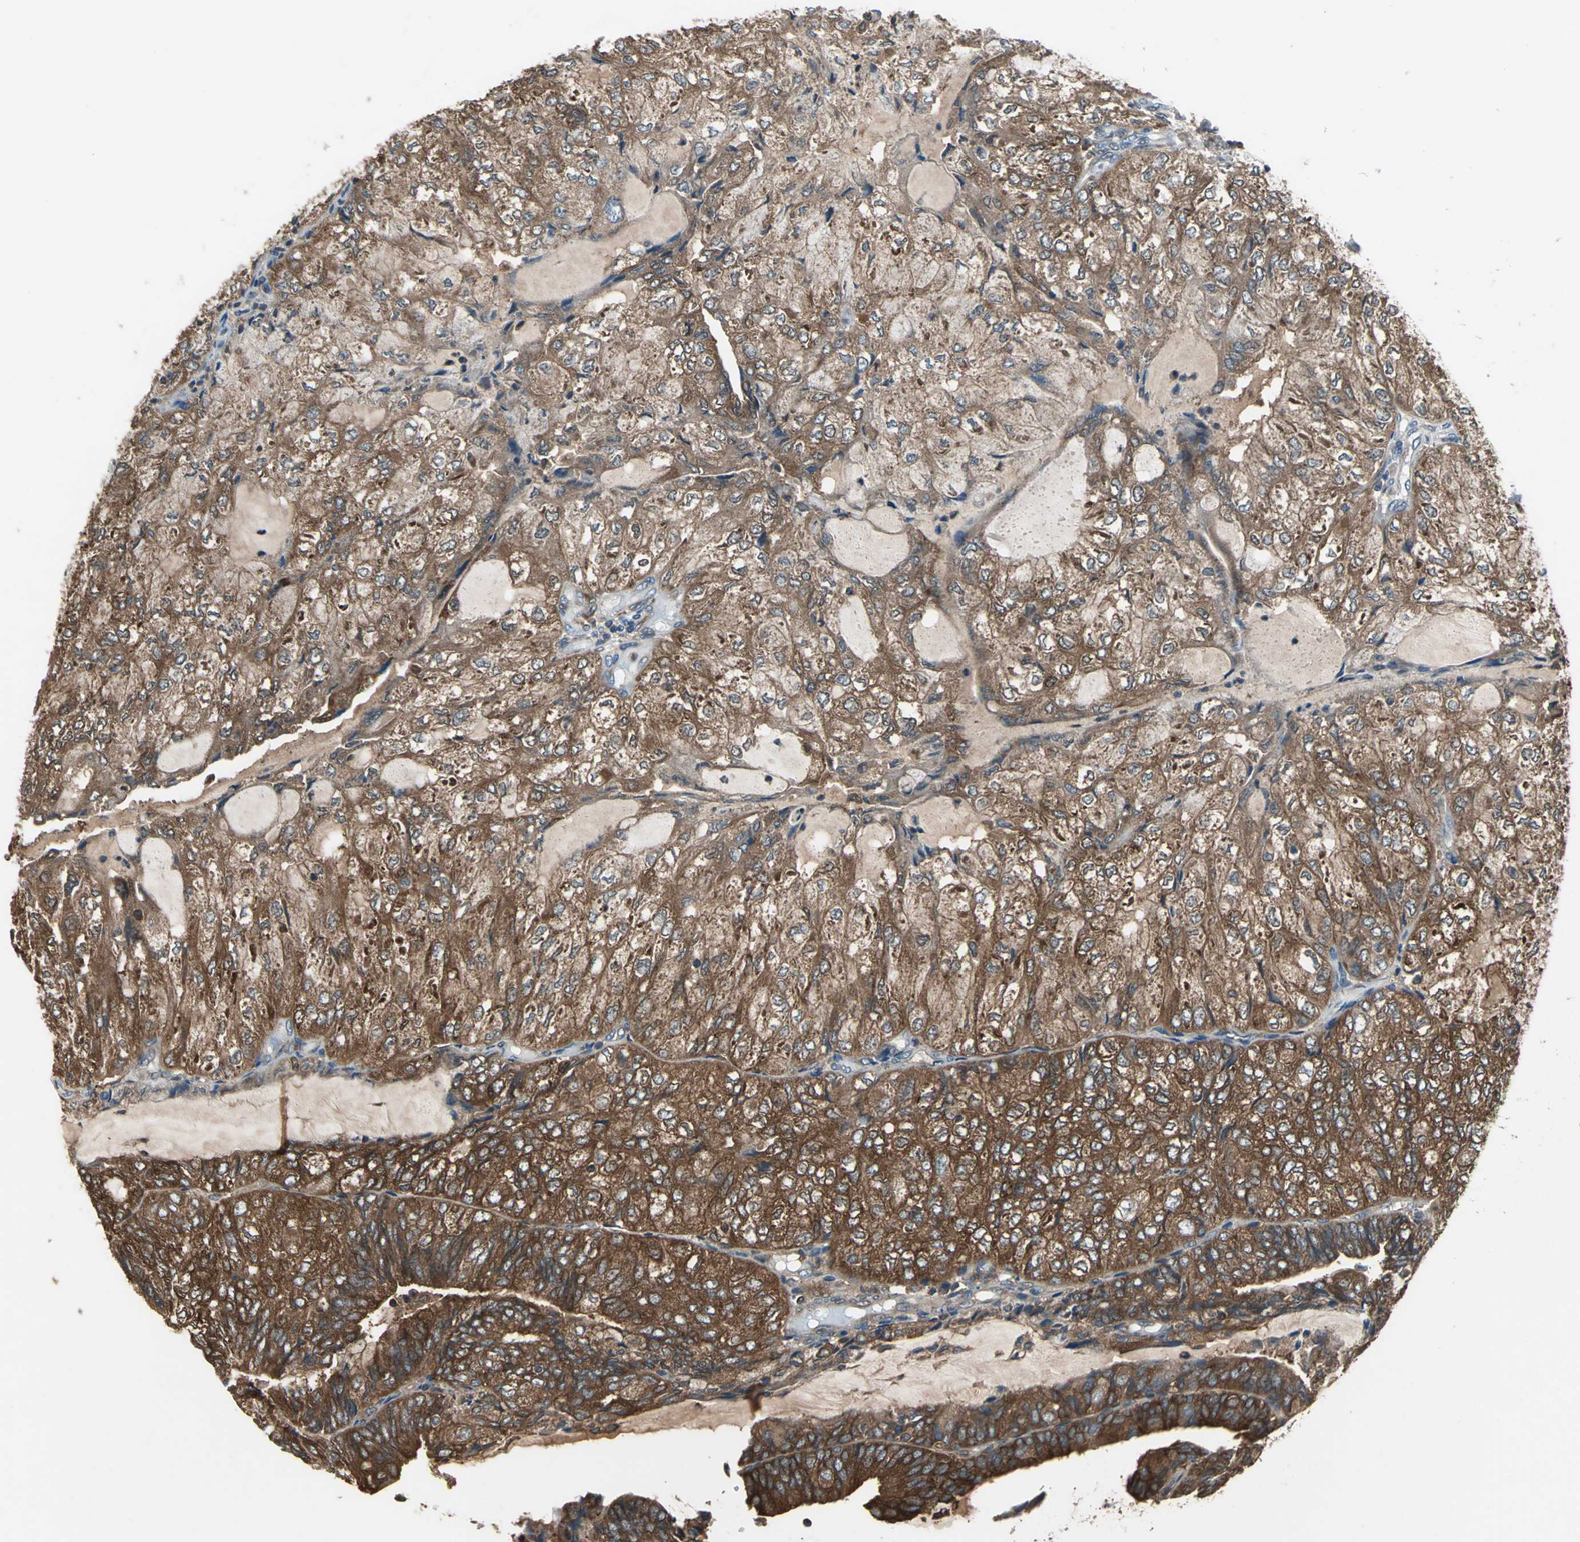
{"staining": {"intensity": "strong", "quantity": ">75%", "location": "cytoplasmic/membranous"}, "tissue": "endometrial cancer", "cell_type": "Tumor cells", "image_type": "cancer", "snomed": [{"axis": "morphology", "description": "Adenocarcinoma, NOS"}, {"axis": "topography", "description": "Endometrium"}], "caption": "This is a photomicrograph of IHC staining of endometrial adenocarcinoma, which shows strong expression in the cytoplasmic/membranous of tumor cells.", "gene": "CAPN1", "patient": {"sex": "female", "age": 81}}